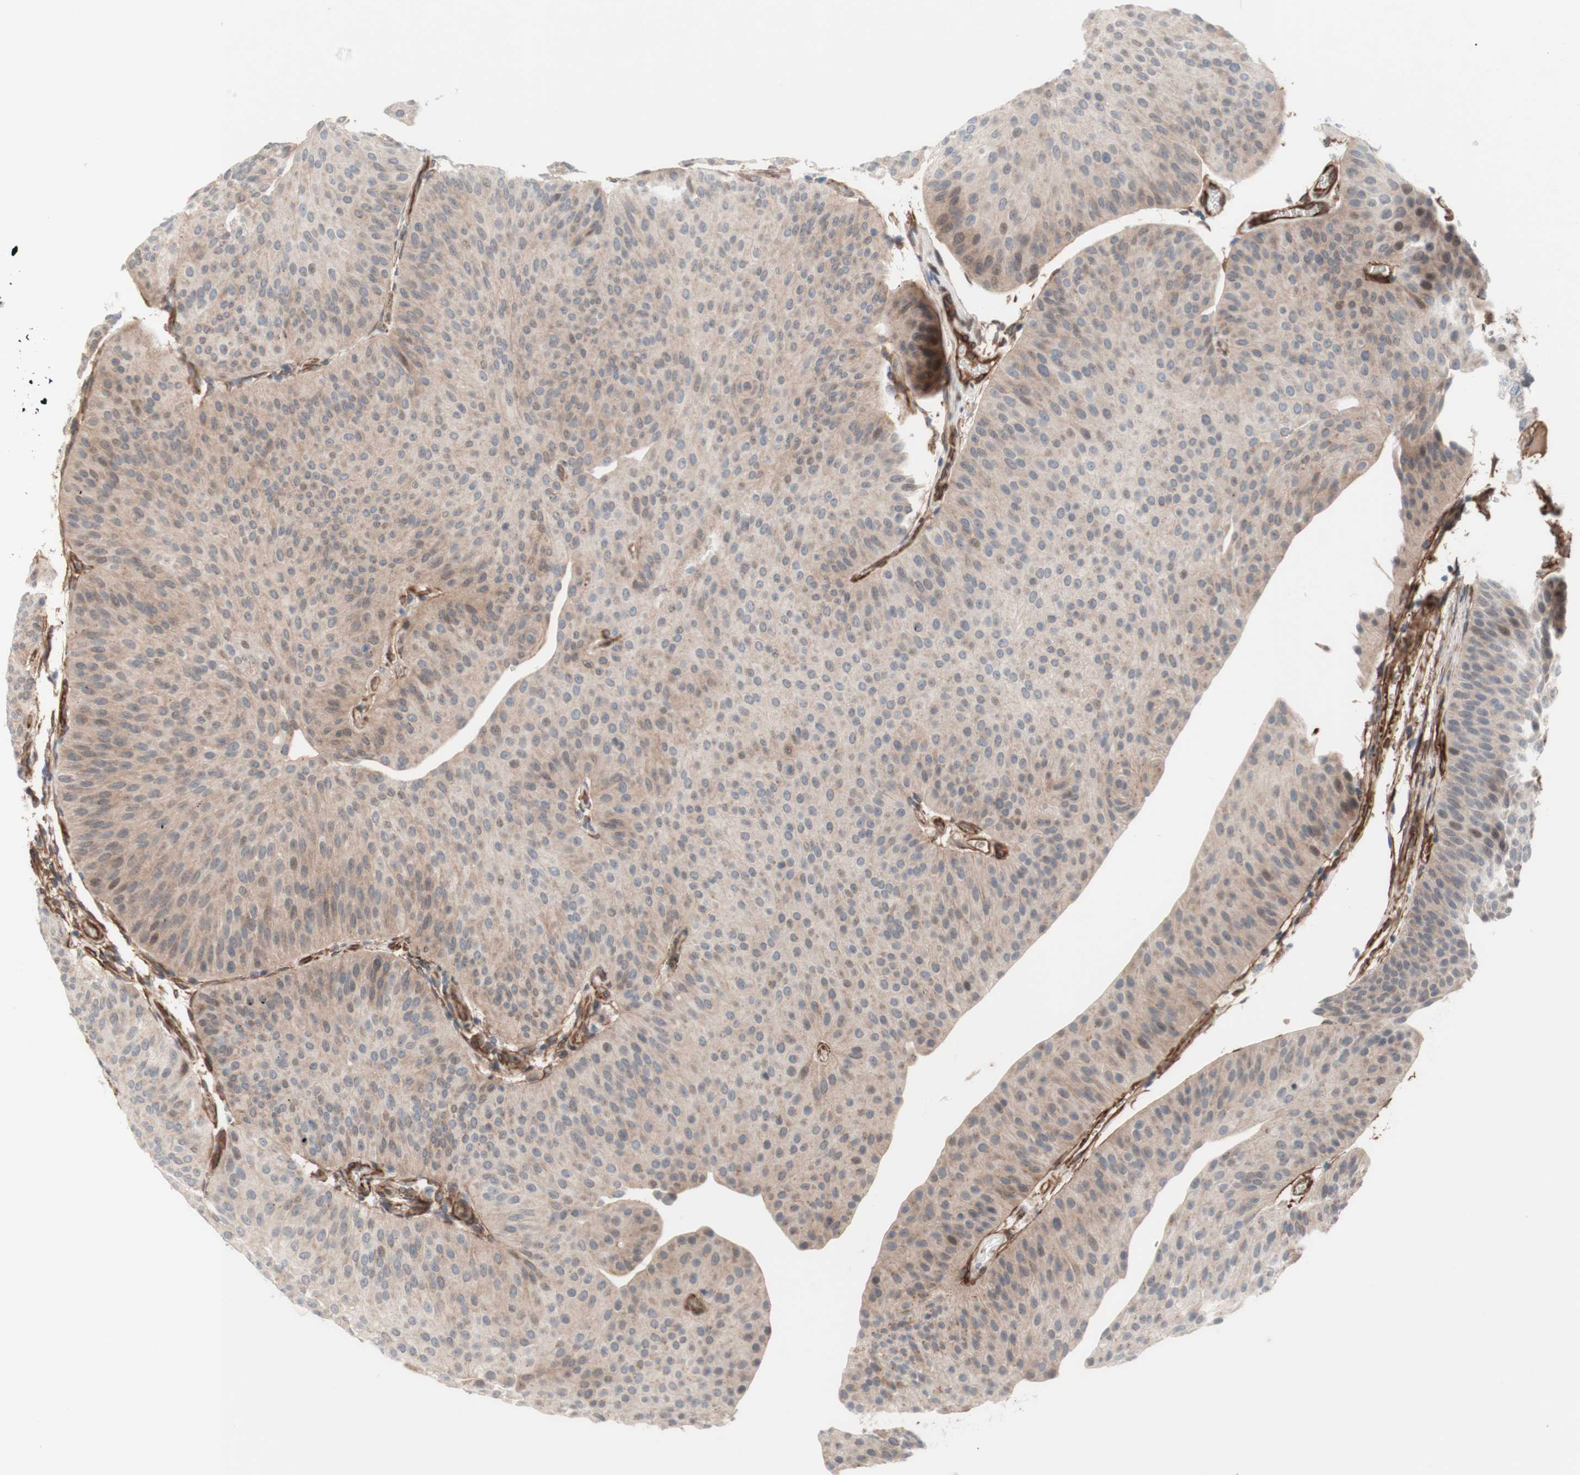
{"staining": {"intensity": "weak", "quantity": ">75%", "location": "cytoplasmic/membranous"}, "tissue": "urothelial cancer", "cell_type": "Tumor cells", "image_type": "cancer", "snomed": [{"axis": "morphology", "description": "Urothelial carcinoma, Low grade"}, {"axis": "topography", "description": "Urinary bladder"}], "caption": "Protein expression analysis of urothelial cancer demonstrates weak cytoplasmic/membranous positivity in approximately >75% of tumor cells. Using DAB (3,3'-diaminobenzidine) (brown) and hematoxylin (blue) stains, captured at high magnification using brightfield microscopy.", "gene": "CNN3", "patient": {"sex": "female", "age": 60}}